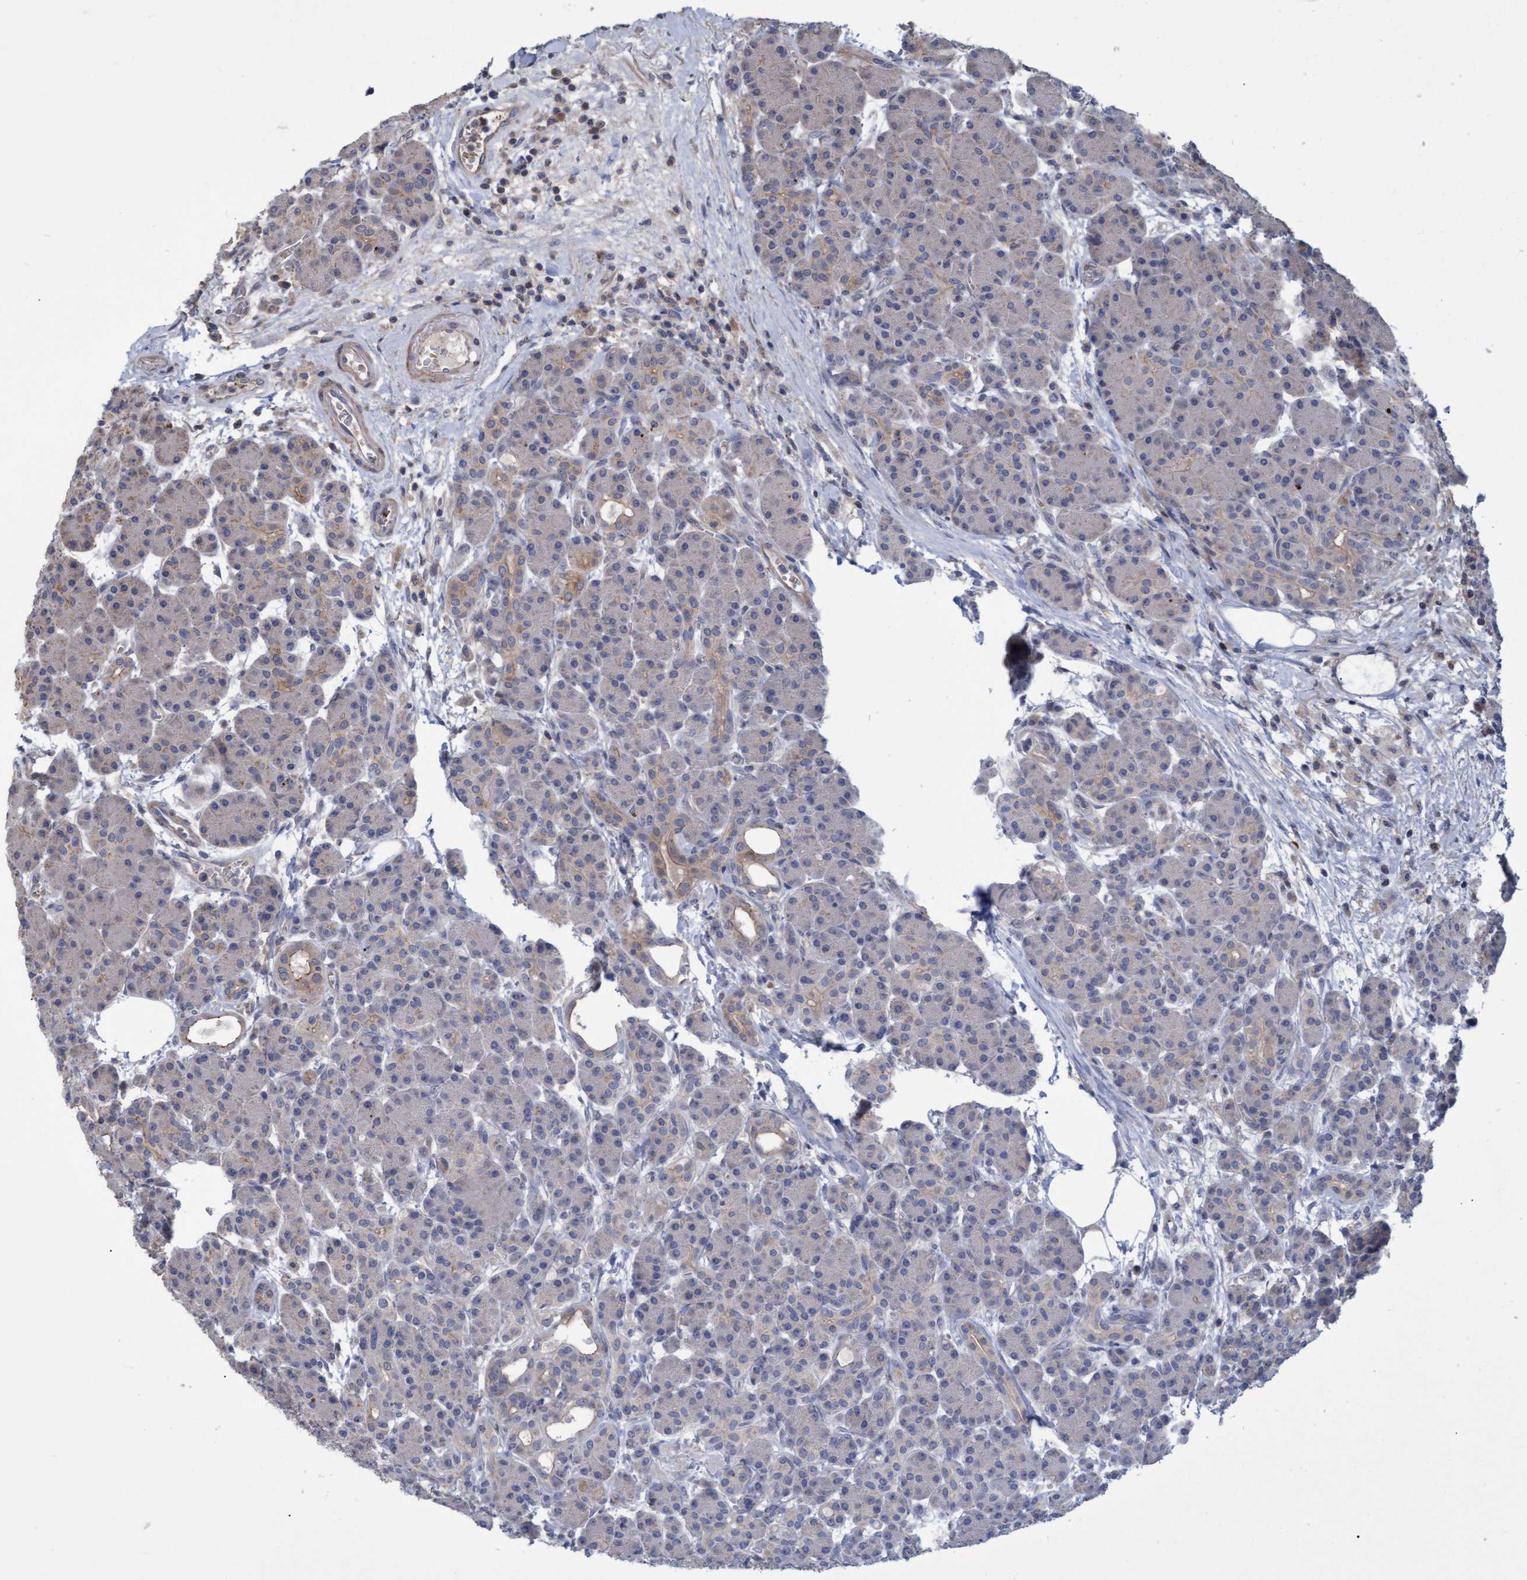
{"staining": {"intensity": "weak", "quantity": "<25%", "location": "cytoplasmic/membranous"}, "tissue": "pancreas", "cell_type": "Exocrine glandular cells", "image_type": "normal", "snomed": [{"axis": "morphology", "description": "Normal tissue, NOS"}, {"axis": "topography", "description": "Pancreas"}], "caption": "This is a histopathology image of immunohistochemistry staining of benign pancreas, which shows no positivity in exocrine glandular cells.", "gene": "NAA15", "patient": {"sex": "male", "age": 63}}